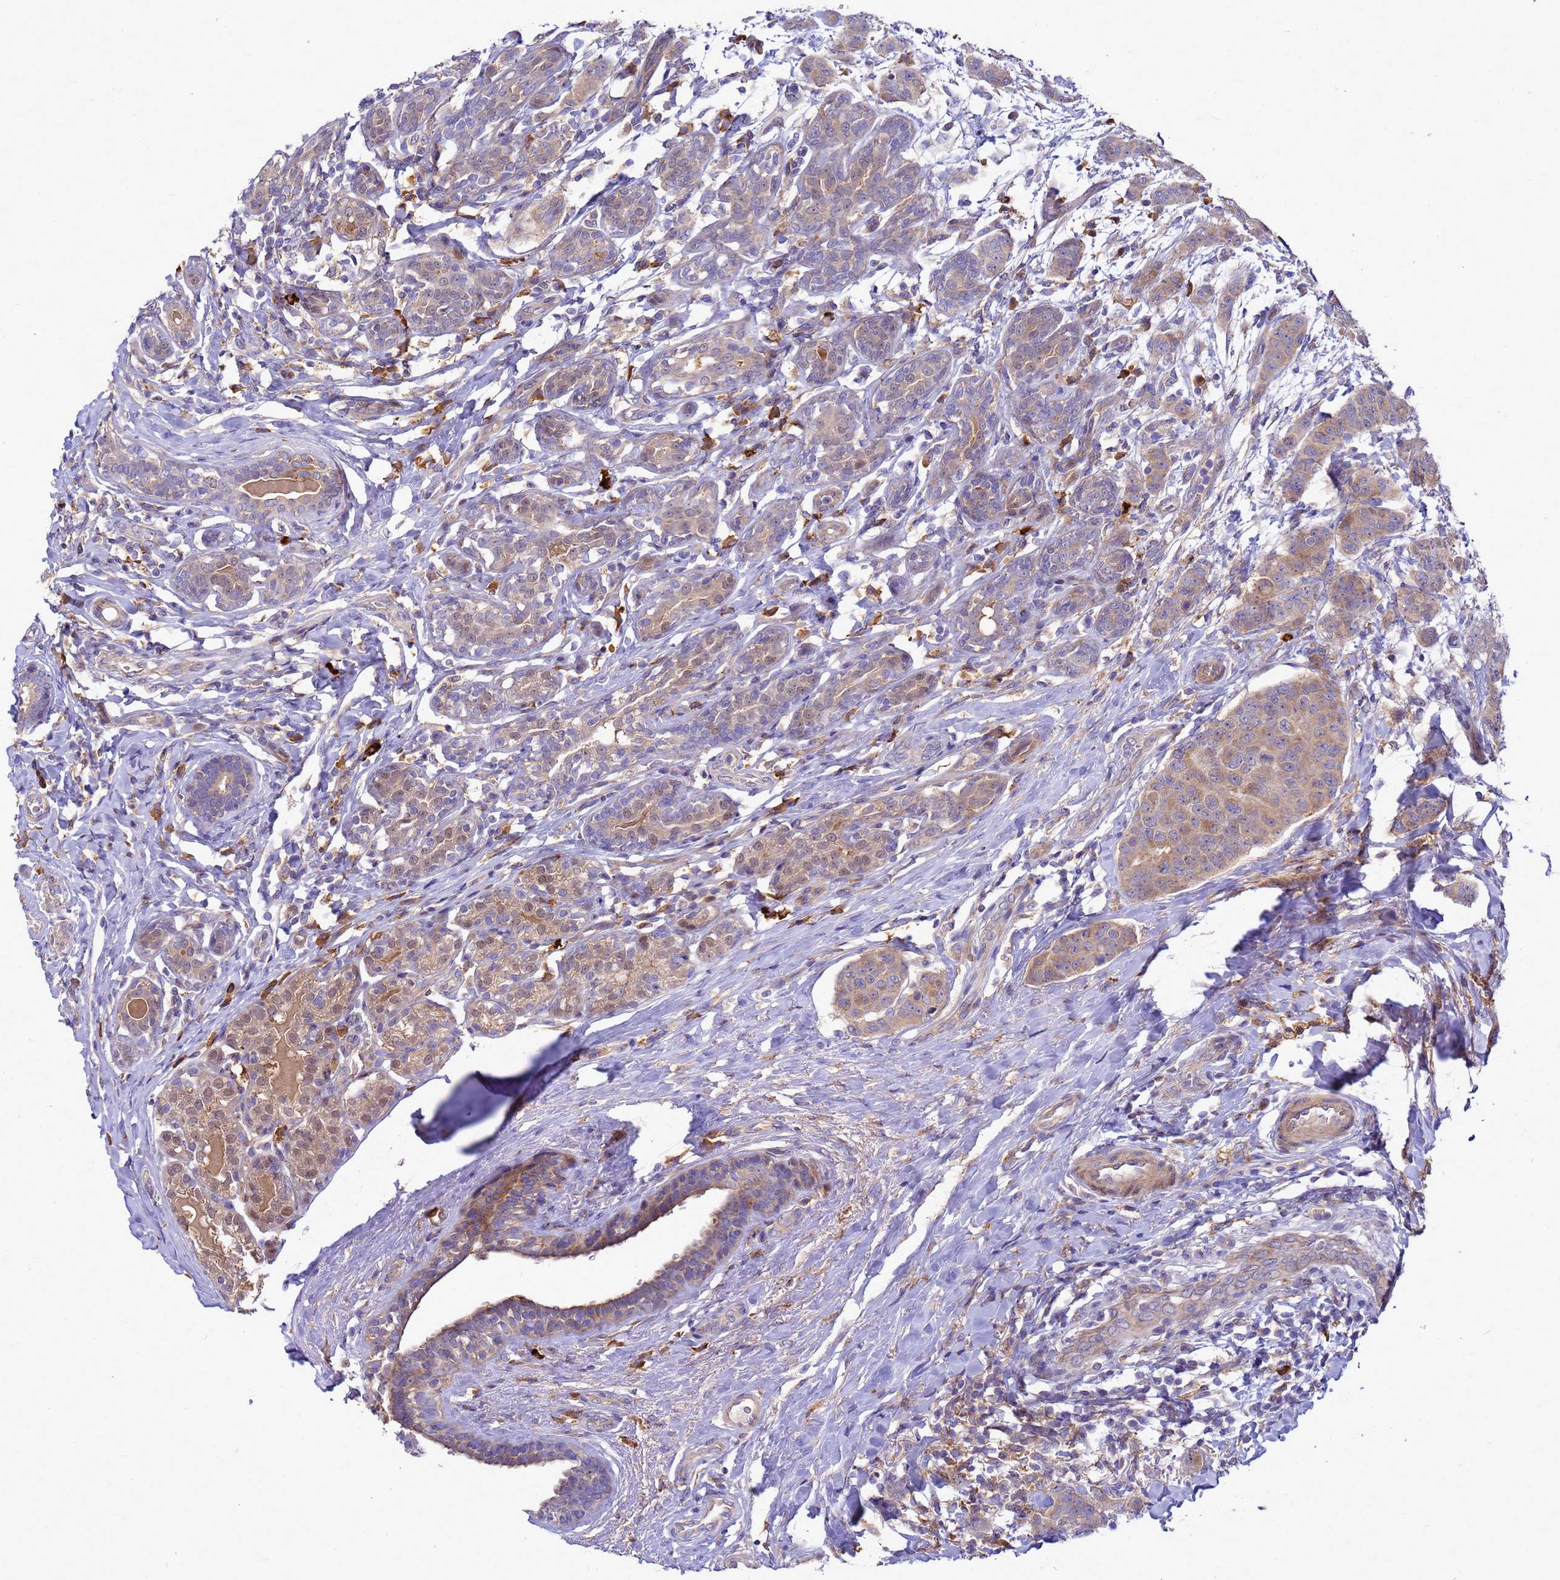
{"staining": {"intensity": "weak", "quantity": ">75%", "location": "cytoplasmic/membranous"}, "tissue": "breast cancer", "cell_type": "Tumor cells", "image_type": "cancer", "snomed": [{"axis": "morphology", "description": "Duct carcinoma"}, {"axis": "topography", "description": "Breast"}], "caption": "Immunohistochemistry (IHC) of human infiltrating ductal carcinoma (breast) shows low levels of weak cytoplasmic/membranous expression in about >75% of tumor cells.", "gene": "RNF215", "patient": {"sex": "female", "age": 40}}